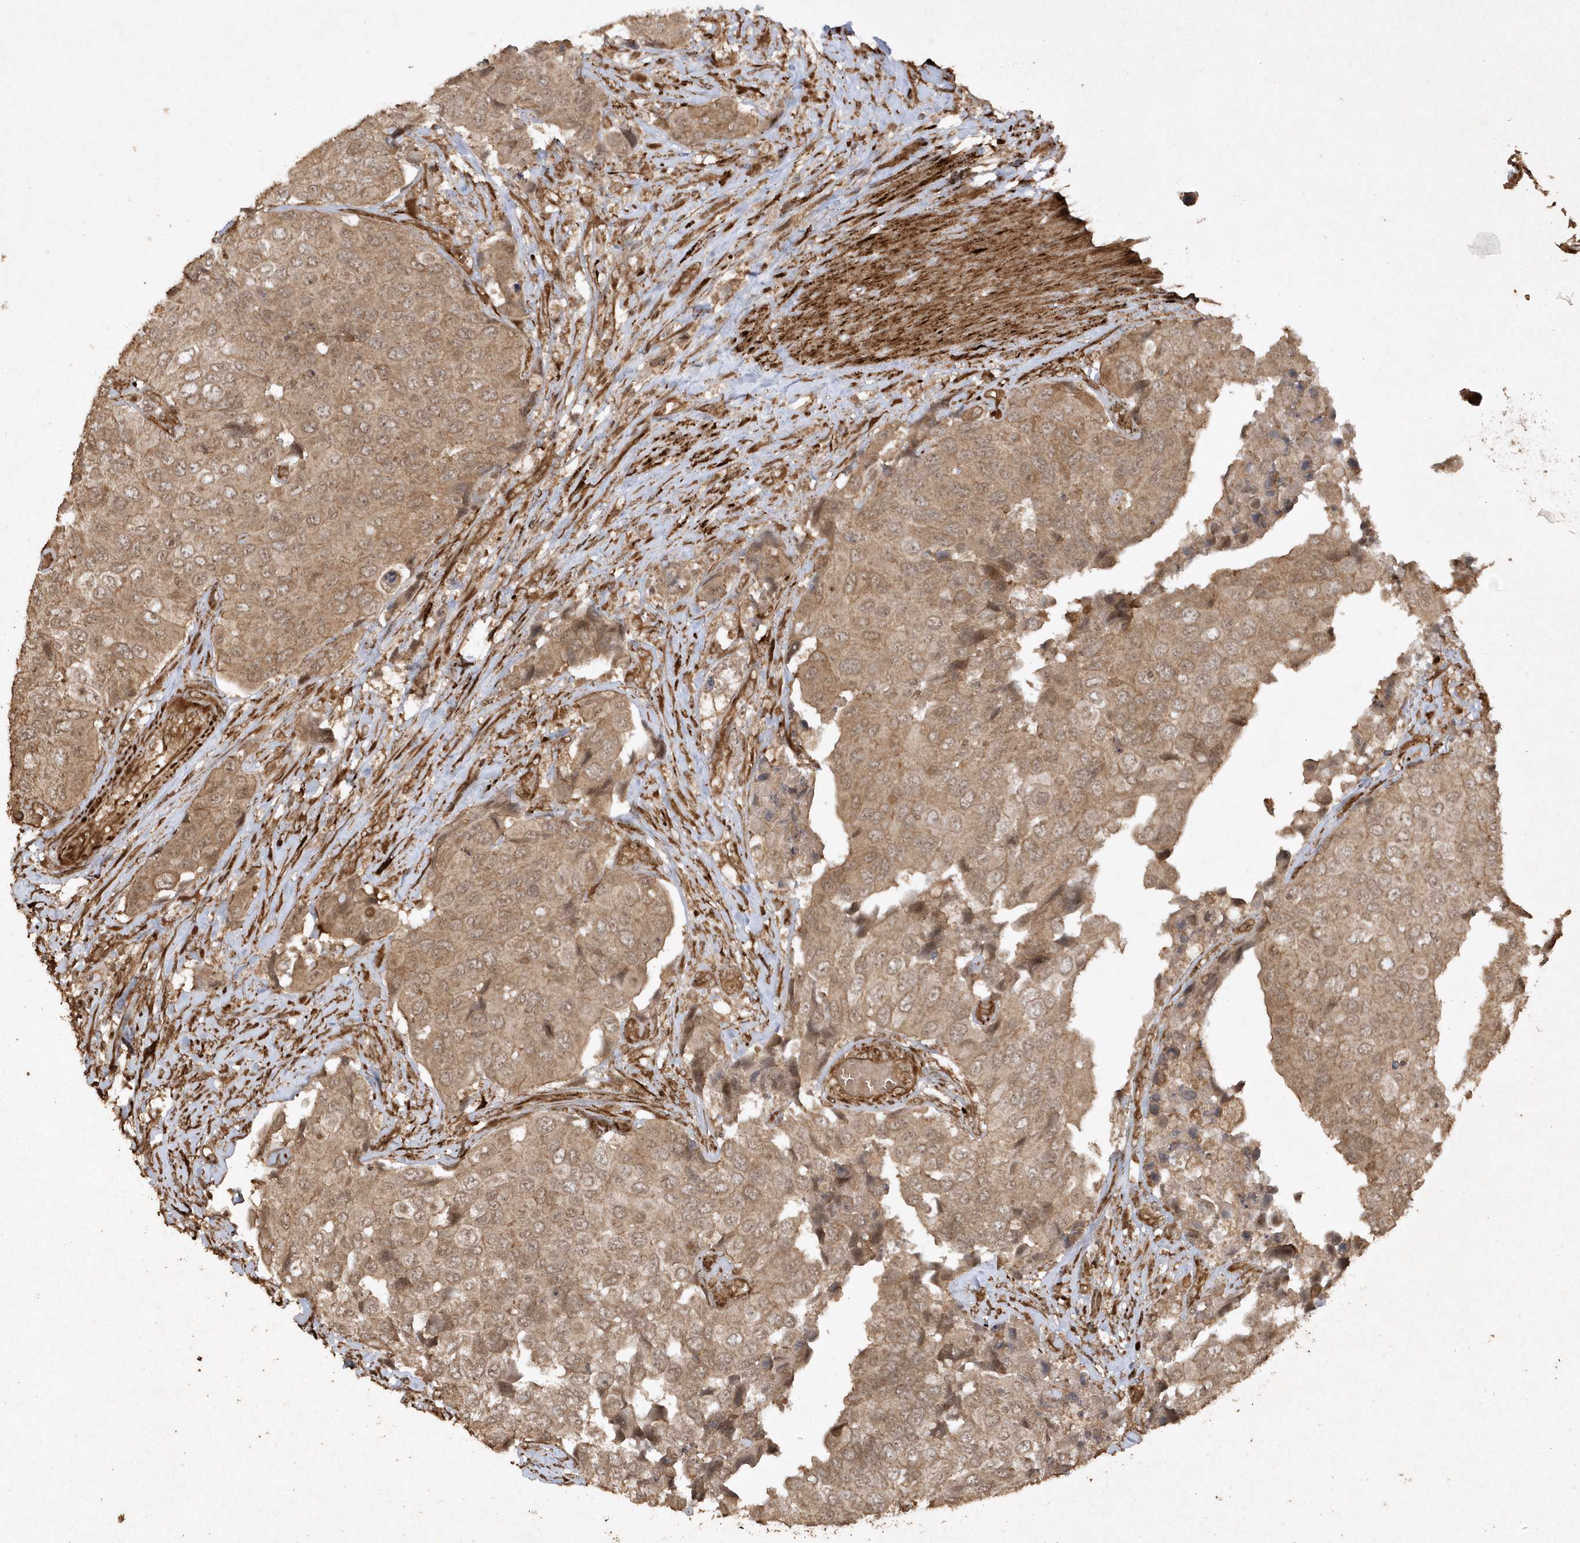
{"staining": {"intensity": "moderate", "quantity": ">75%", "location": "cytoplasmic/membranous"}, "tissue": "urothelial cancer", "cell_type": "Tumor cells", "image_type": "cancer", "snomed": [{"axis": "morphology", "description": "Urothelial carcinoma, High grade"}, {"axis": "topography", "description": "Urinary bladder"}], "caption": "A high-resolution photomicrograph shows immunohistochemistry staining of high-grade urothelial carcinoma, which displays moderate cytoplasmic/membranous staining in about >75% of tumor cells.", "gene": "AVPI1", "patient": {"sex": "male", "age": 74}}